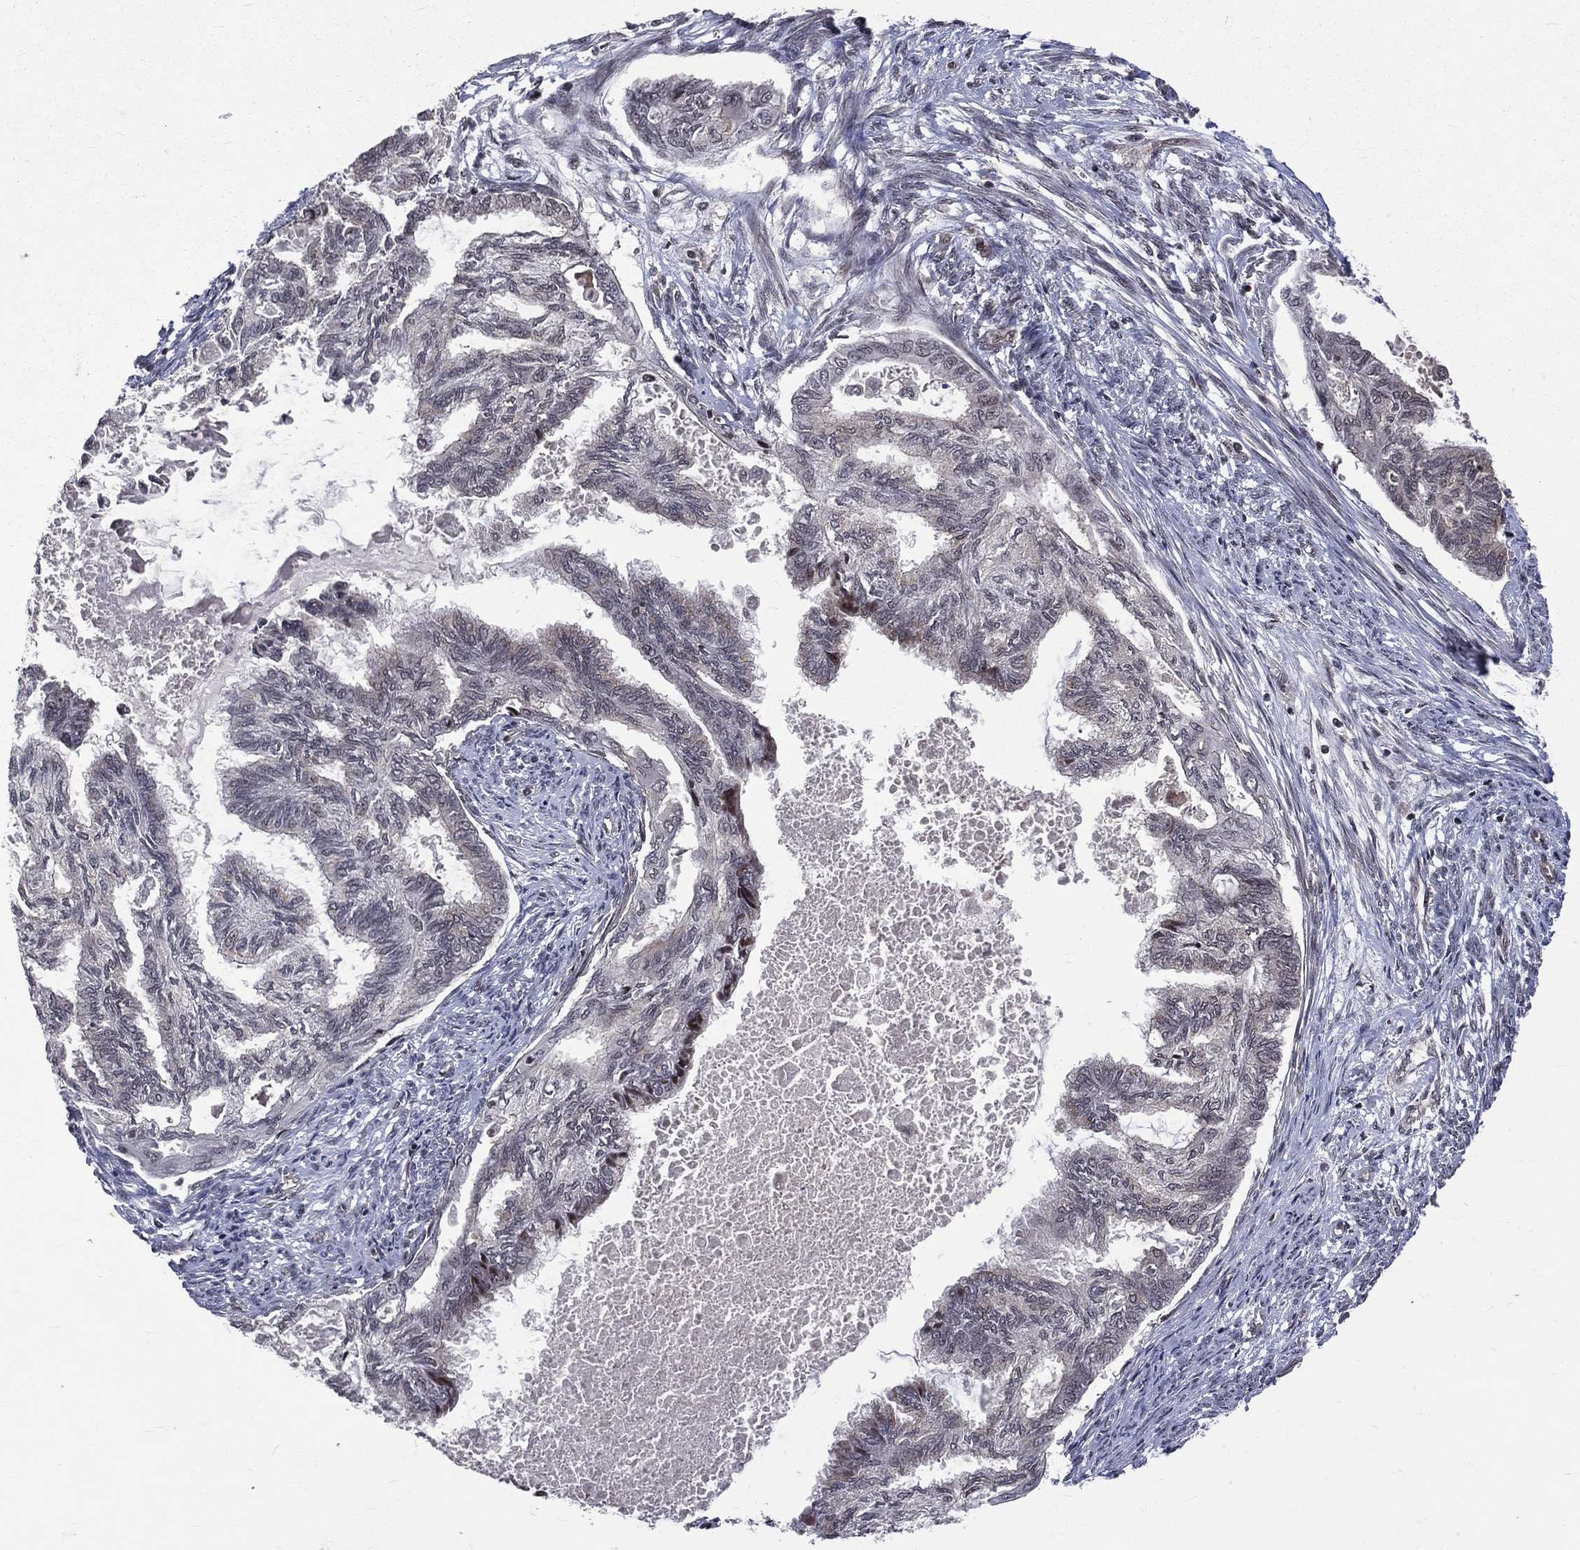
{"staining": {"intensity": "moderate", "quantity": "25%-75%", "location": "nuclear"}, "tissue": "endometrial cancer", "cell_type": "Tumor cells", "image_type": "cancer", "snomed": [{"axis": "morphology", "description": "Adenocarcinoma, NOS"}, {"axis": "topography", "description": "Endometrium"}], "caption": "Endometrial cancer stained with IHC displays moderate nuclear positivity in approximately 25%-75% of tumor cells.", "gene": "SMC3", "patient": {"sex": "female", "age": 86}}